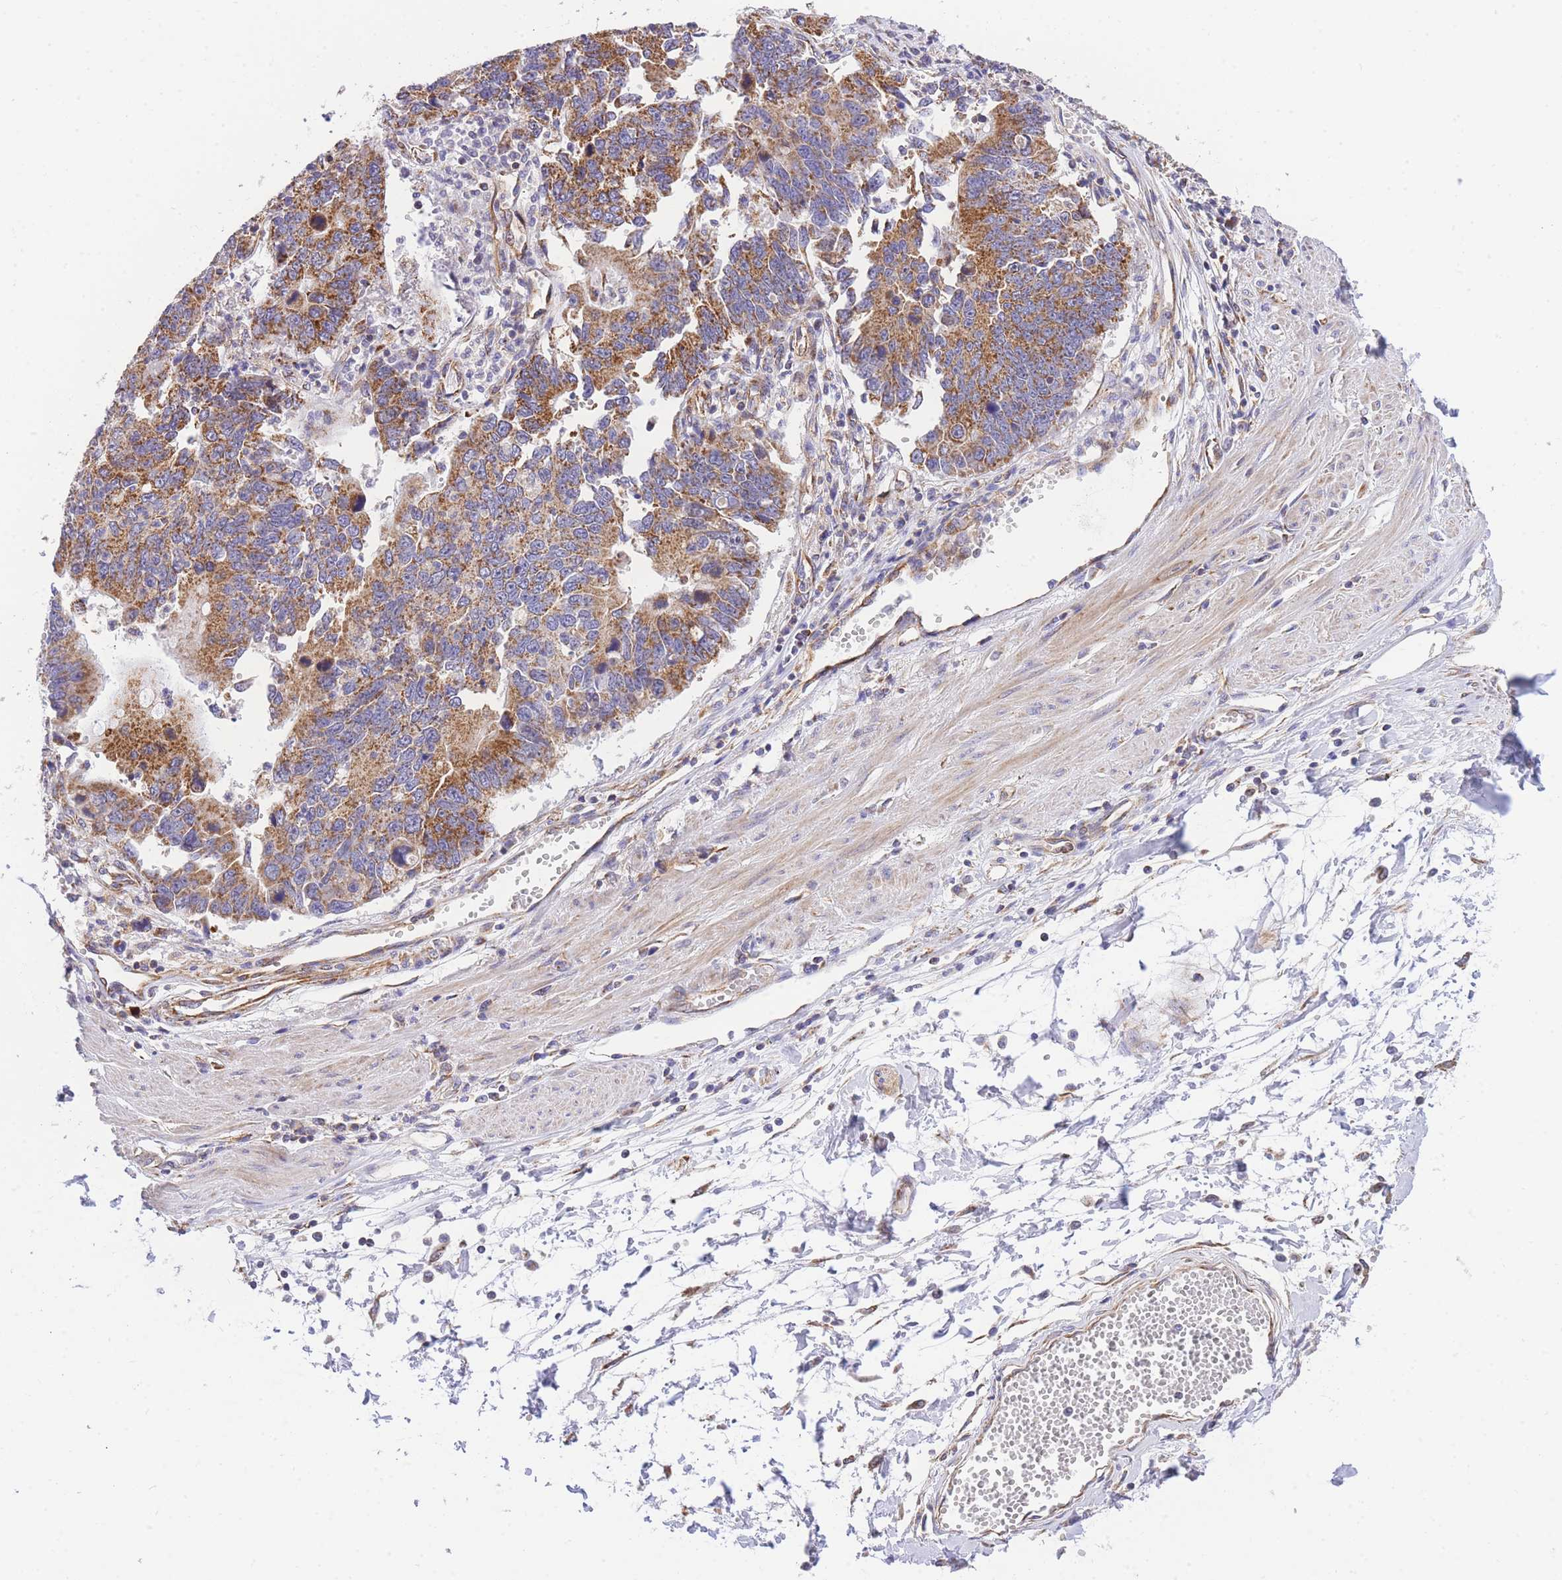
{"staining": {"intensity": "moderate", "quantity": ">75%", "location": "cytoplasmic/membranous"}, "tissue": "stomach cancer", "cell_type": "Tumor cells", "image_type": "cancer", "snomed": [{"axis": "morphology", "description": "Adenocarcinoma, NOS"}, {"axis": "topography", "description": "Stomach"}], "caption": "Immunohistochemical staining of stomach cancer (adenocarcinoma) demonstrates medium levels of moderate cytoplasmic/membranous positivity in approximately >75% of tumor cells.", "gene": "MTRES1", "patient": {"sex": "male", "age": 59}}